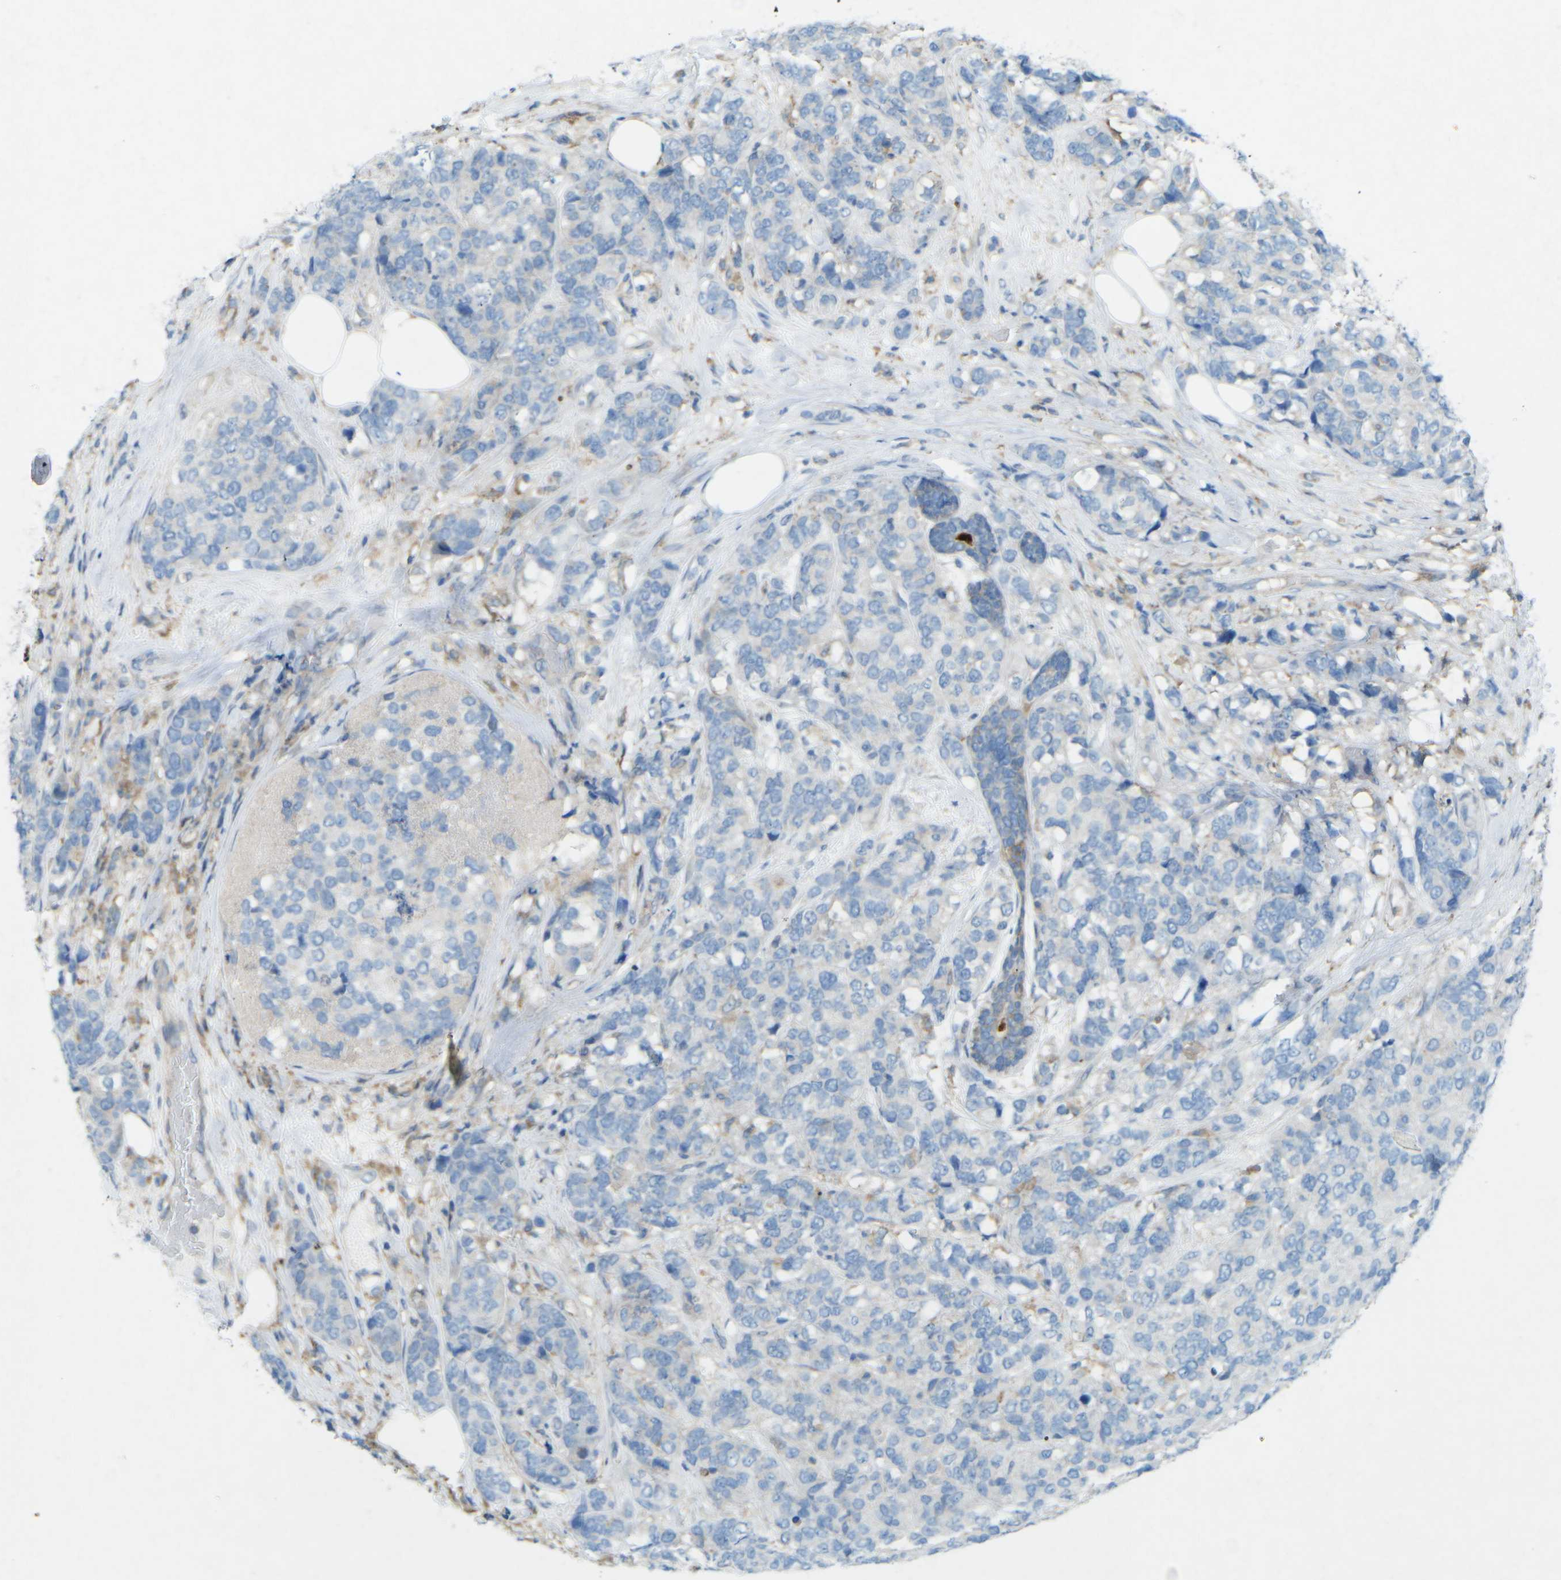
{"staining": {"intensity": "negative", "quantity": "none", "location": "none"}, "tissue": "breast cancer", "cell_type": "Tumor cells", "image_type": "cancer", "snomed": [{"axis": "morphology", "description": "Lobular carcinoma"}, {"axis": "topography", "description": "Breast"}], "caption": "Photomicrograph shows no protein expression in tumor cells of lobular carcinoma (breast) tissue. The staining was performed using DAB (3,3'-diaminobenzidine) to visualize the protein expression in brown, while the nuclei were stained in blue with hematoxylin (Magnification: 20x).", "gene": "STK11", "patient": {"sex": "female", "age": 59}}